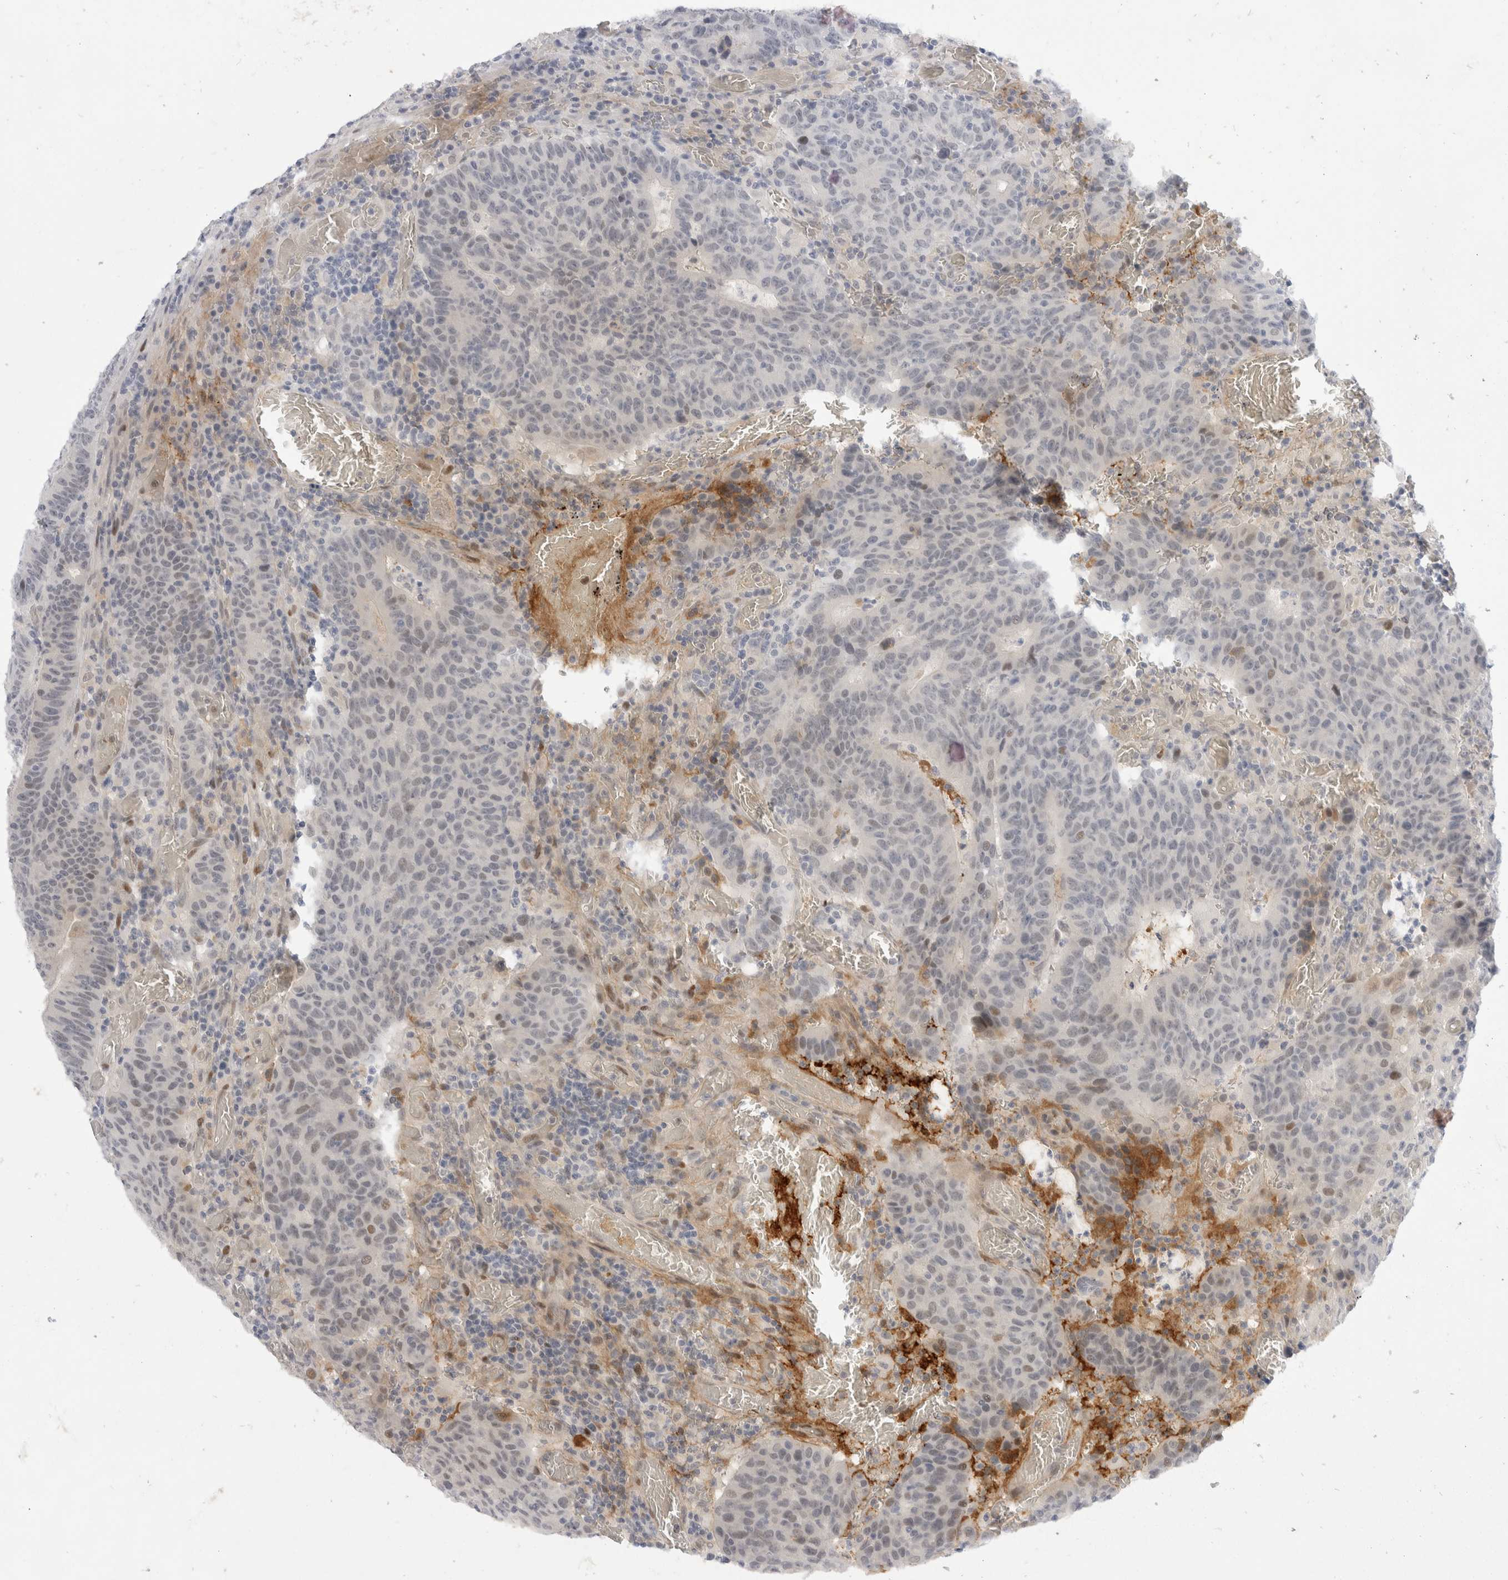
{"staining": {"intensity": "weak", "quantity": "<25%", "location": "nuclear"}, "tissue": "colorectal cancer", "cell_type": "Tumor cells", "image_type": "cancer", "snomed": [{"axis": "morphology", "description": "Adenocarcinoma, NOS"}, {"axis": "topography", "description": "Colon"}], "caption": "This is an immunohistochemistry photomicrograph of colorectal adenocarcinoma. There is no staining in tumor cells.", "gene": "TOM1L2", "patient": {"sex": "female", "age": 75}}